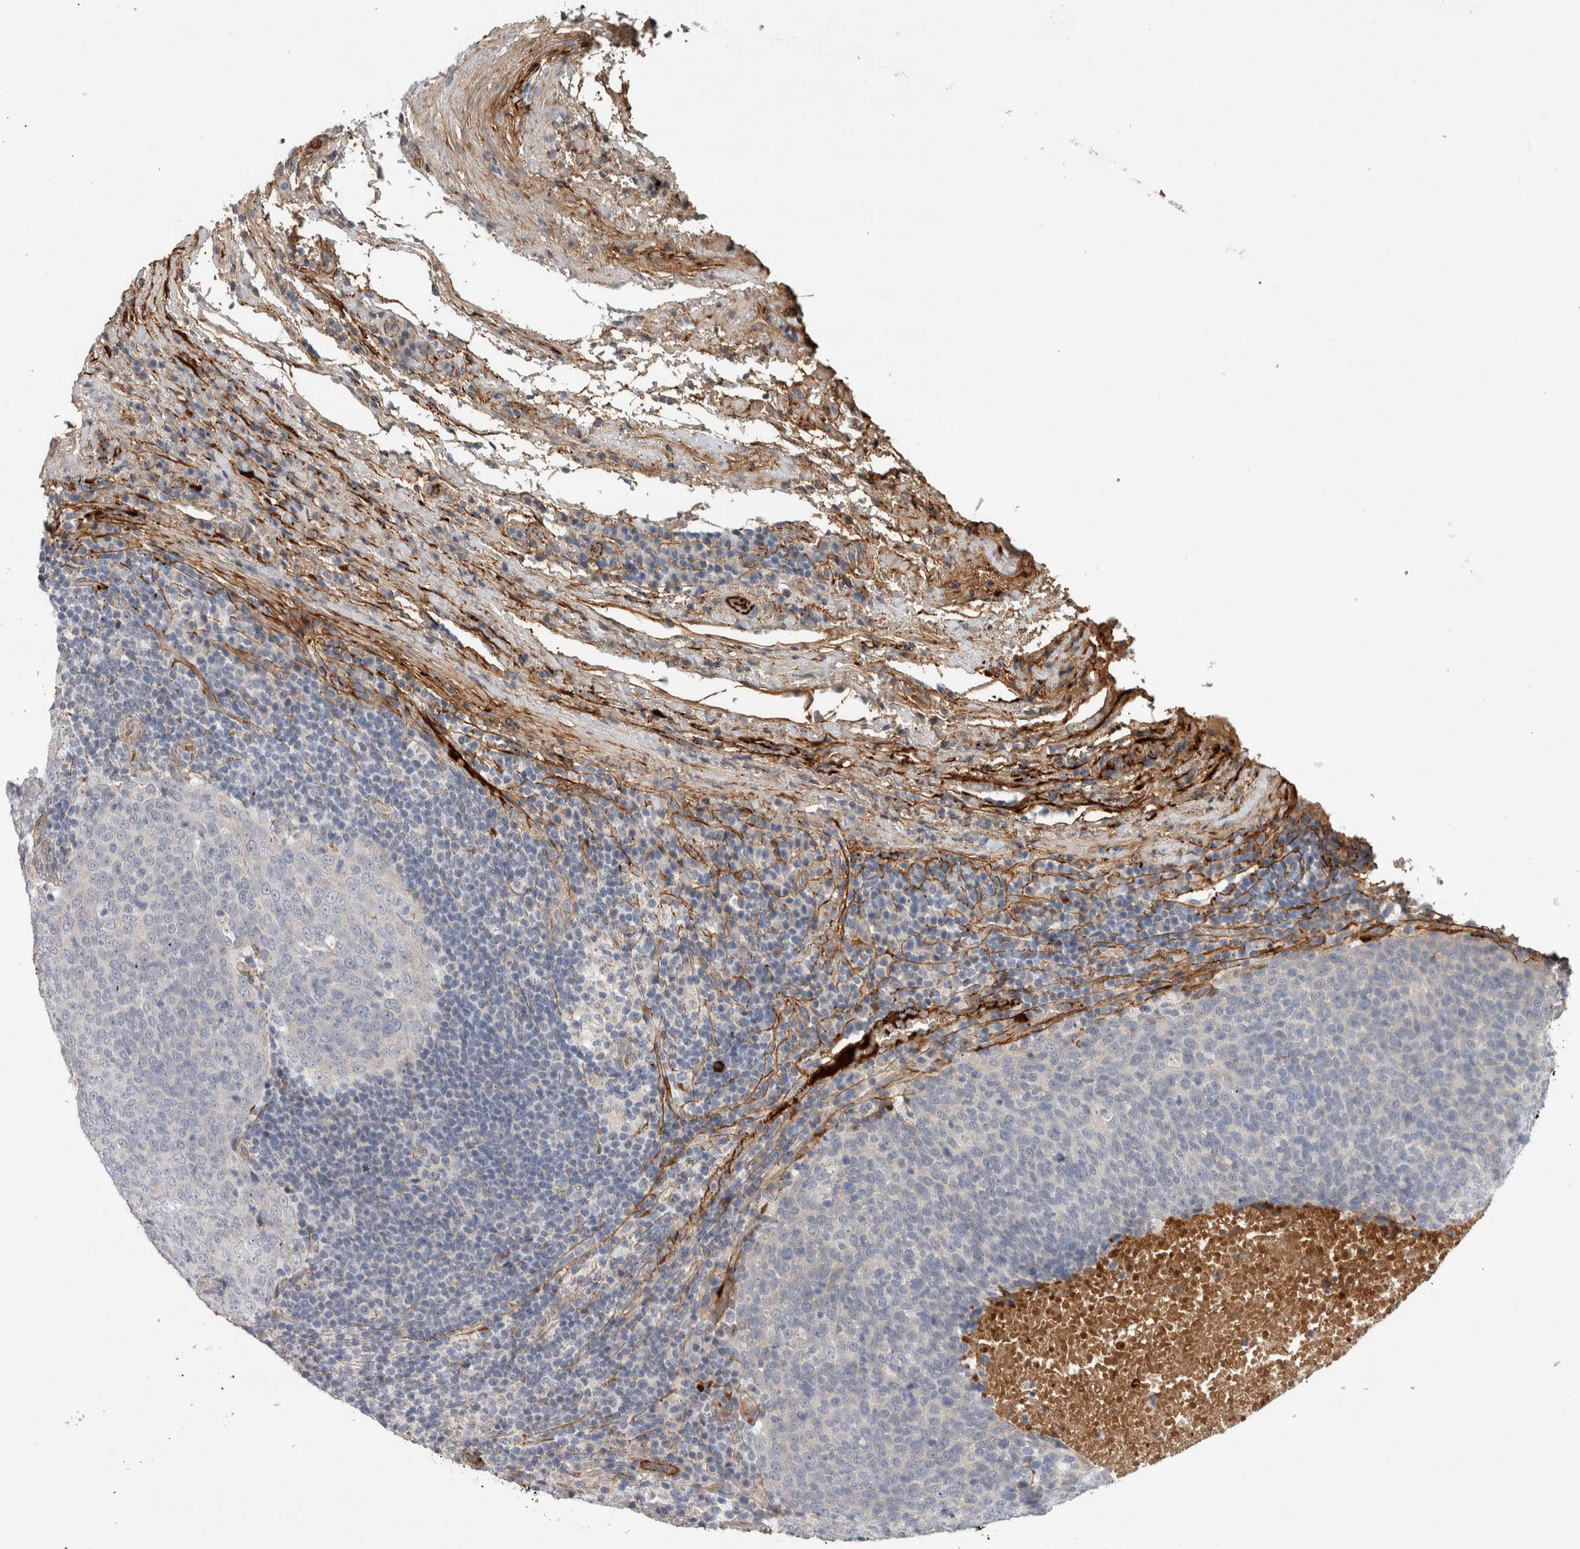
{"staining": {"intensity": "negative", "quantity": "none", "location": "none"}, "tissue": "head and neck cancer", "cell_type": "Tumor cells", "image_type": "cancer", "snomed": [{"axis": "morphology", "description": "Squamous cell carcinoma, NOS"}, {"axis": "morphology", "description": "Squamous cell carcinoma, metastatic, NOS"}, {"axis": "topography", "description": "Lymph node"}, {"axis": "topography", "description": "Head-Neck"}], "caption": "Tumor cells are negative for brown protein staining in head and neck cancer.", "gene": "FN1", "patient": {"sex": "male", "age": 62}}